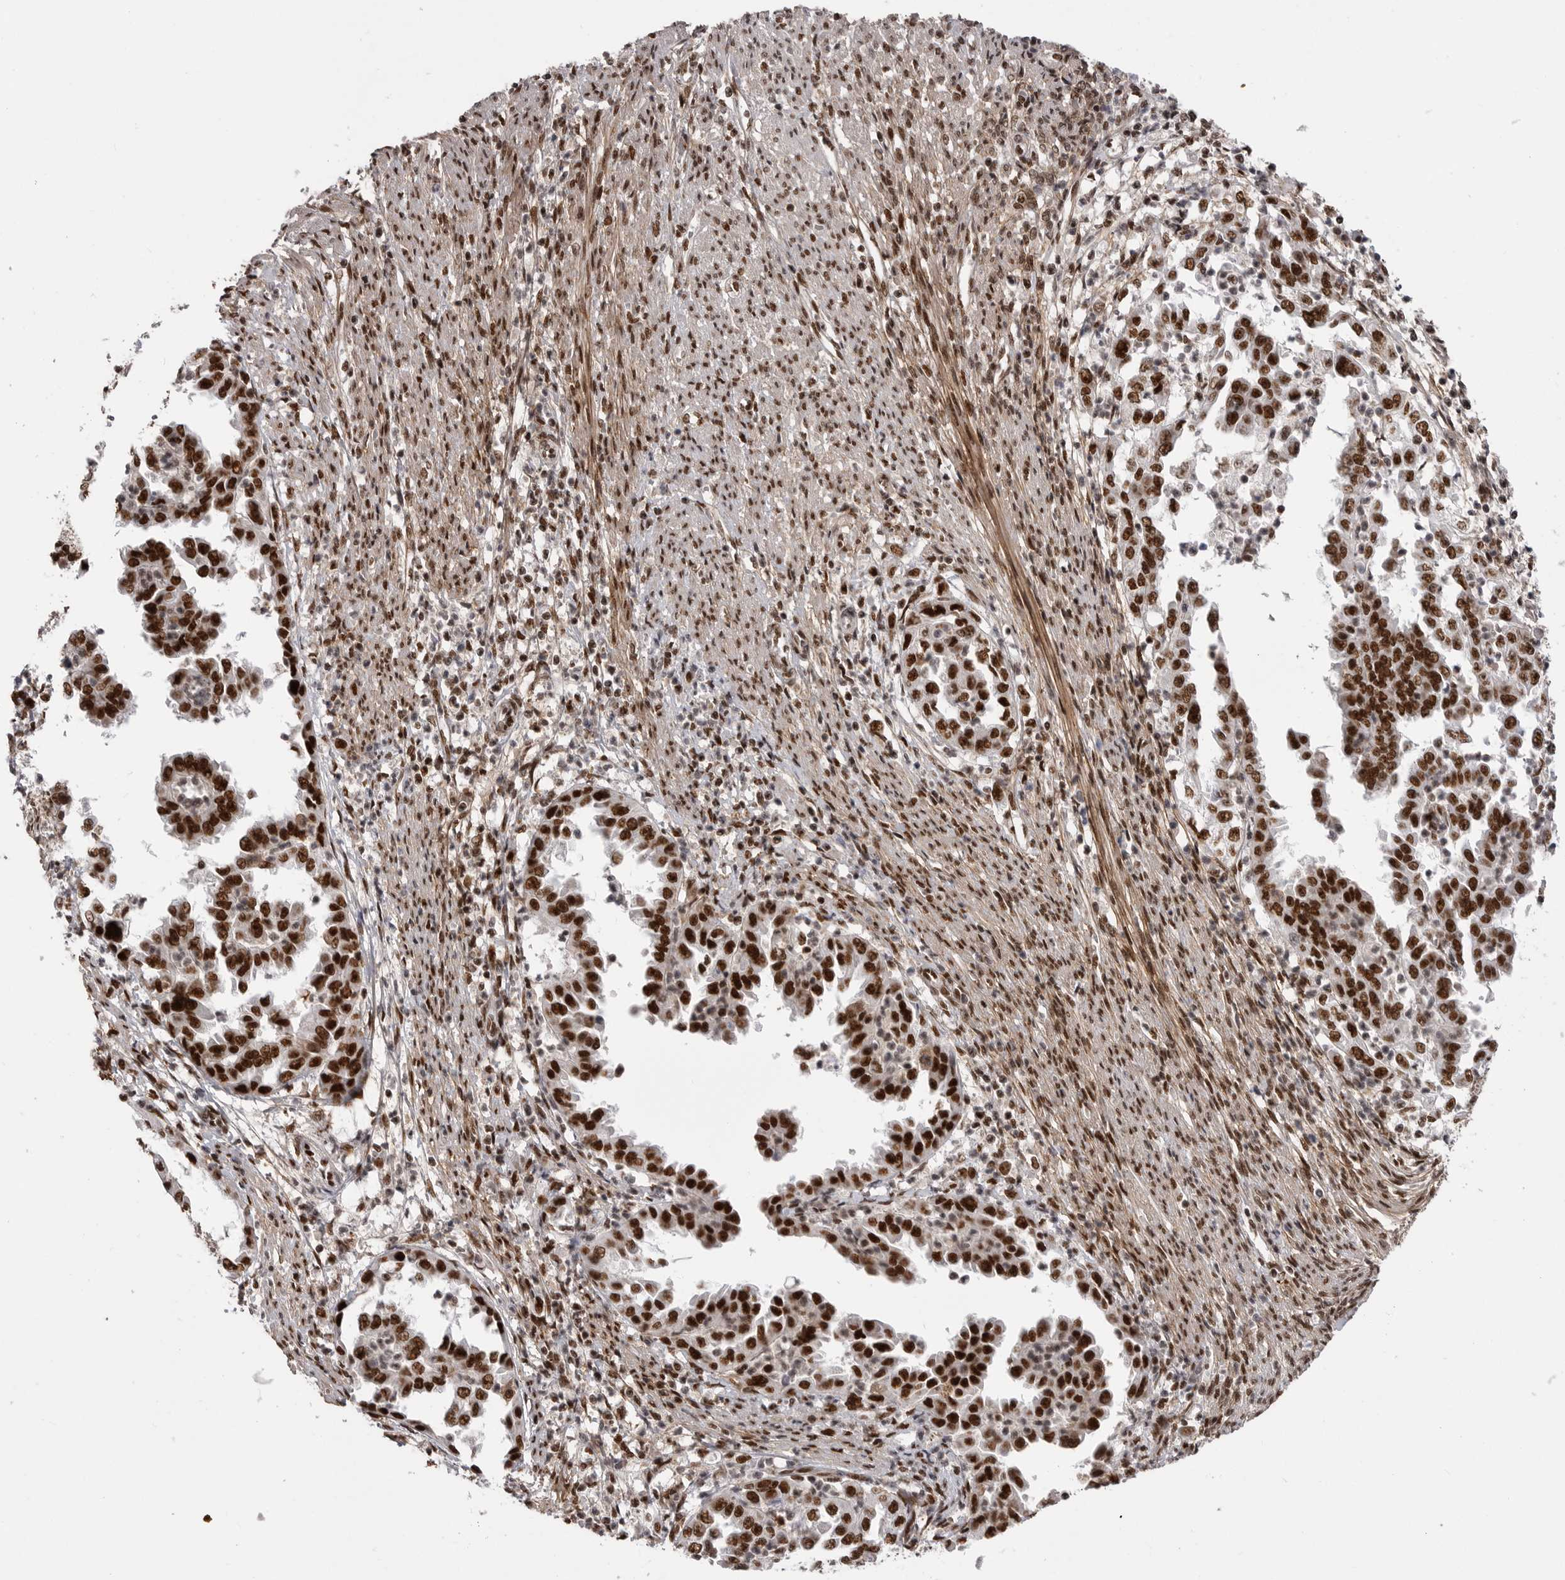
{"staining": {"intensity": "strong", "quantity": ">75%", "location": "nuclear"}, "tissue": "endometrial cancer", "cell_type": "Tumor cells", "image_type": "cancer", "snomed": [{"axis": "morphology", "description": "Adenocarcinoma, NOS"}, {"axis": "topography", "description": "Endometrium"}], "caption": "Endometrial cancer (adenocarcinoma) was stained to show a protein in brown. There is high levels of strong nuclear staining in approximately >75% of tumor cells.", "gene": "PPP1R8", "patient": {"sex": "female", "age": 85}}